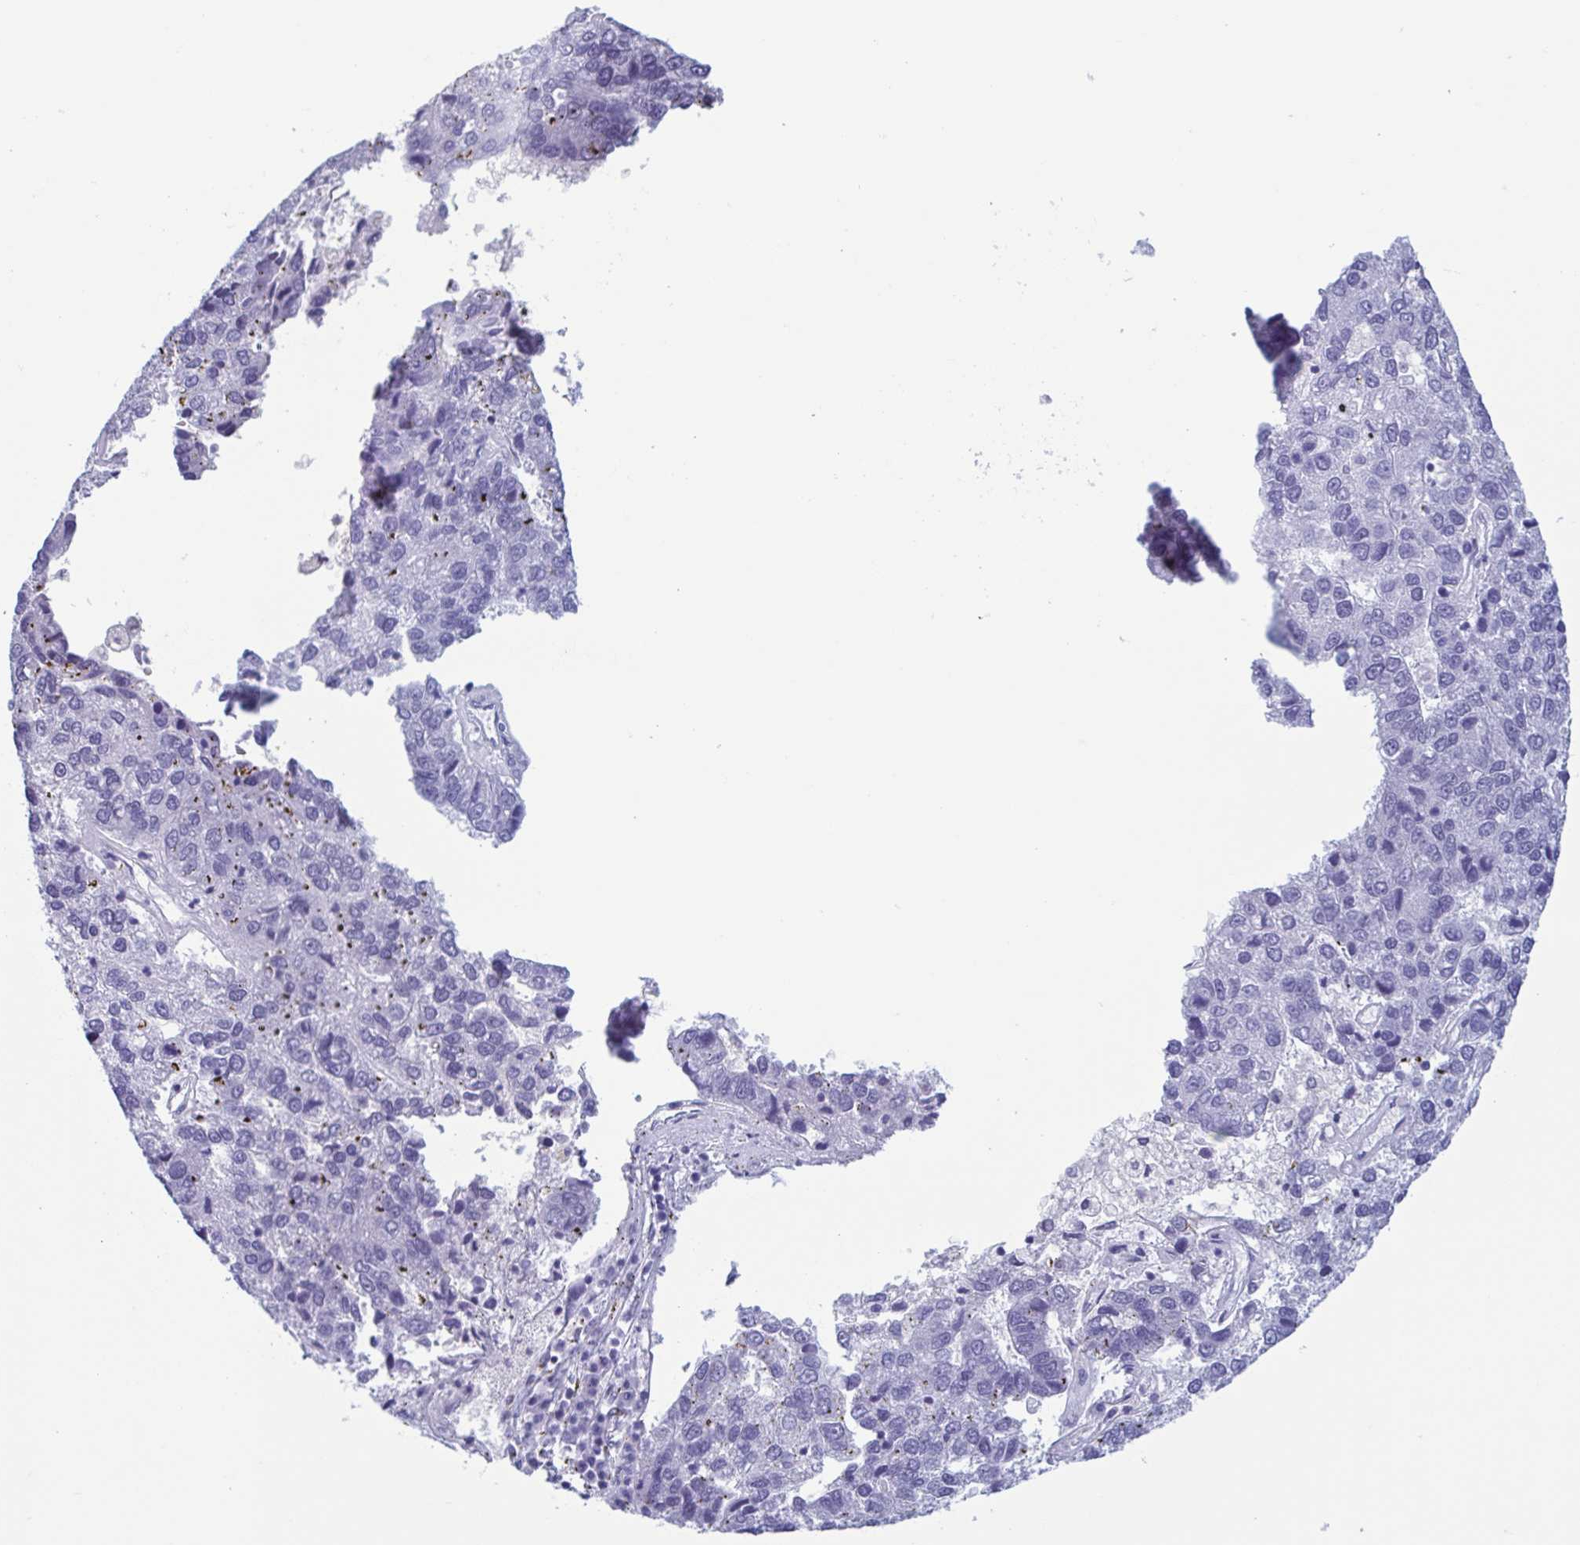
{"staining": {"intensity": "negative", "quantity": "none", "location": "none"}, "tissue": "pancreatic cancer", "cell_type": "Tumor cells", "image_type": "cancer", "snomed": [{"axis": "morphology", "description": "Adenocarcinoma, NOS"}, {"axis": "topography", "description": "Pancreas"}], "caption": "An immunohistochemistry photomicrograph of adenocarcinoma (pancreatic) is shown. There is no staining in tumor cells of adenocarcinoma (pancreatic).", "gene": "MORC4", "patient": {"sex": "female", "age": 61}}